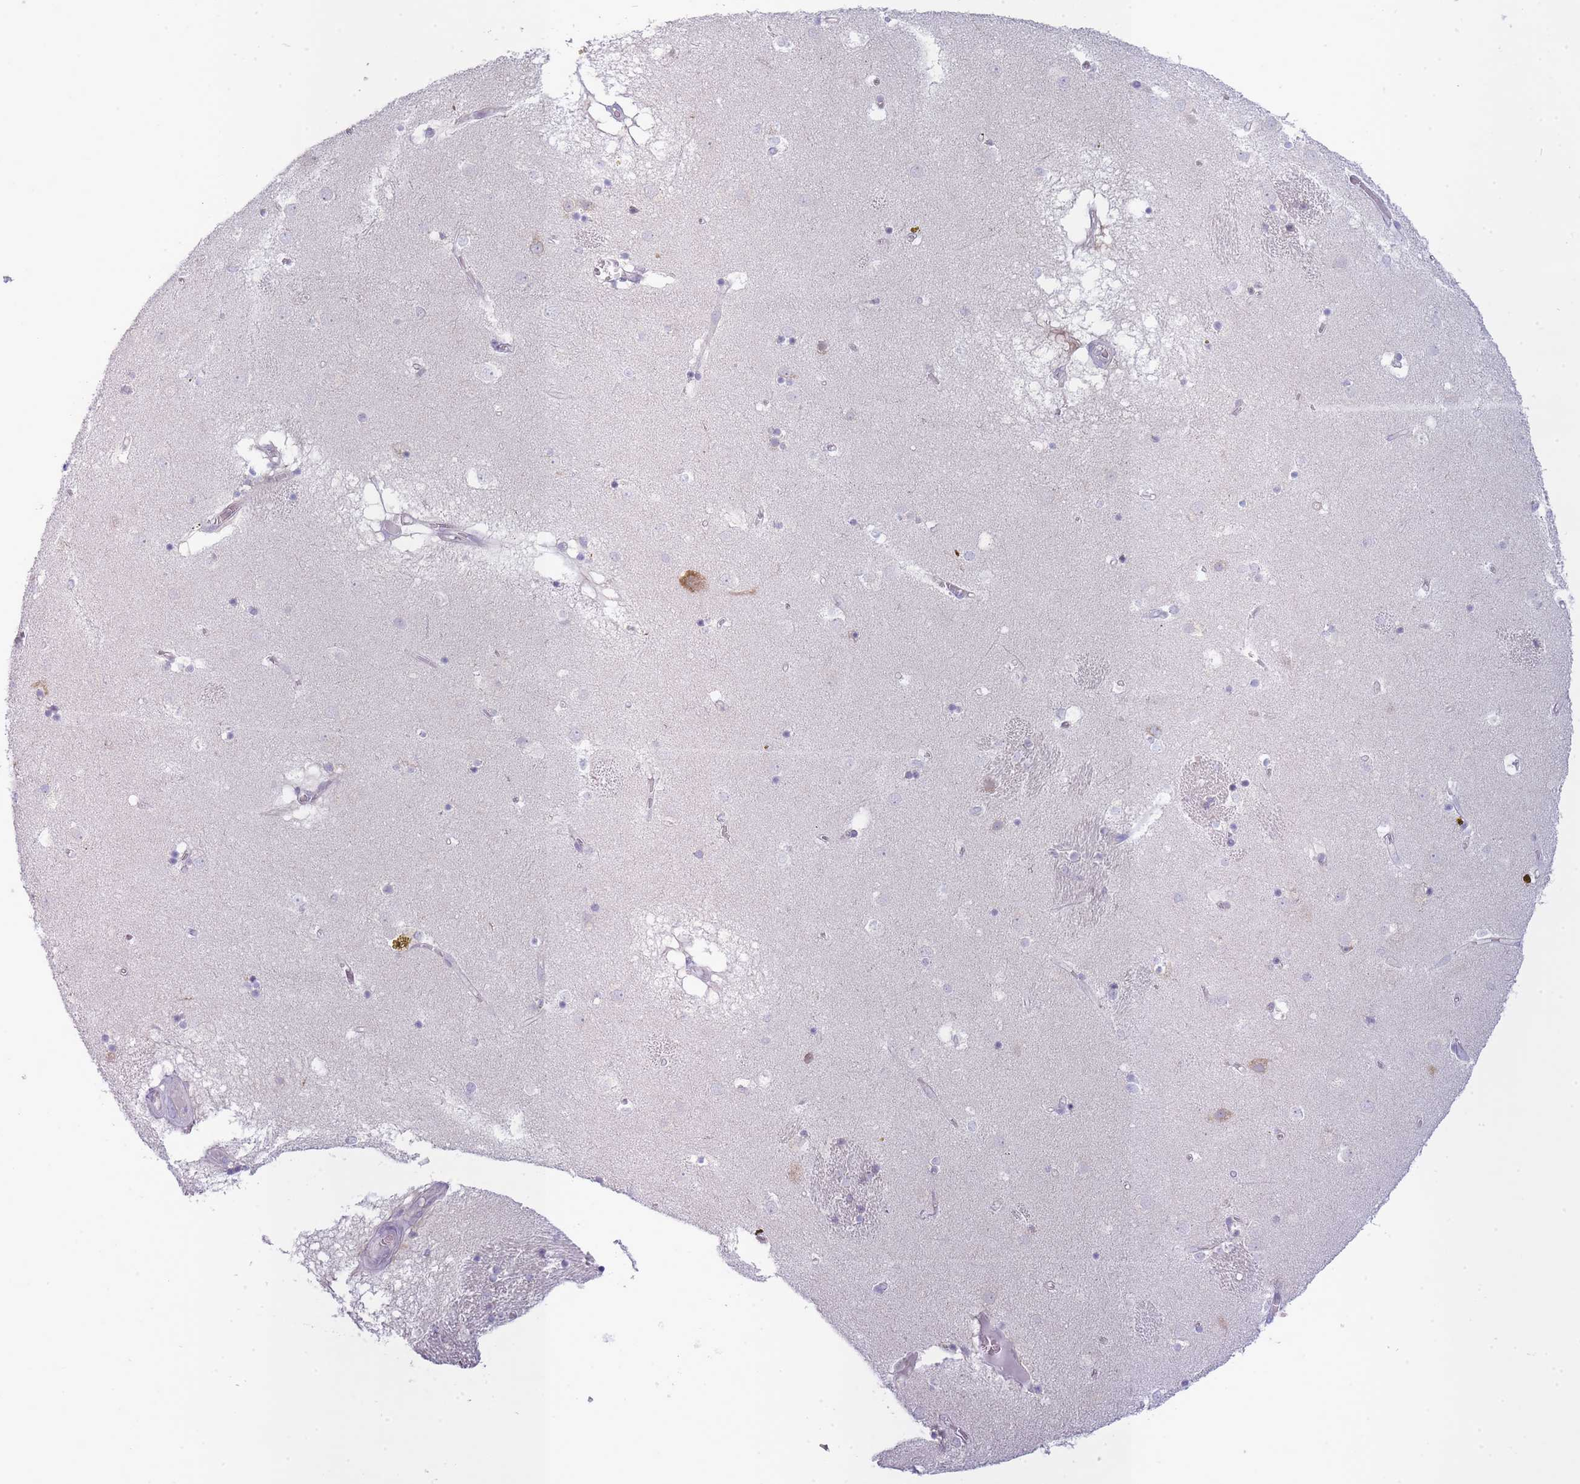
{"staining": {"intensity": "negative", "quantity": "none", "location": "none"}, "tissue": "caudate", "cell_type": "Glial cells", "image_type": "normal", "snomed": [{"axis": "morphology", "description": "Normal tissue, NOS"}, {"axis": "topography", "description": "Lateral ventricle wall"}], "caption": "This is a photomicrograph of IHC staining of normal caudate, which shows no positivity in glial cells.", "gene": "OR5L1", "patient": {"sex": "male", "age": 70}}